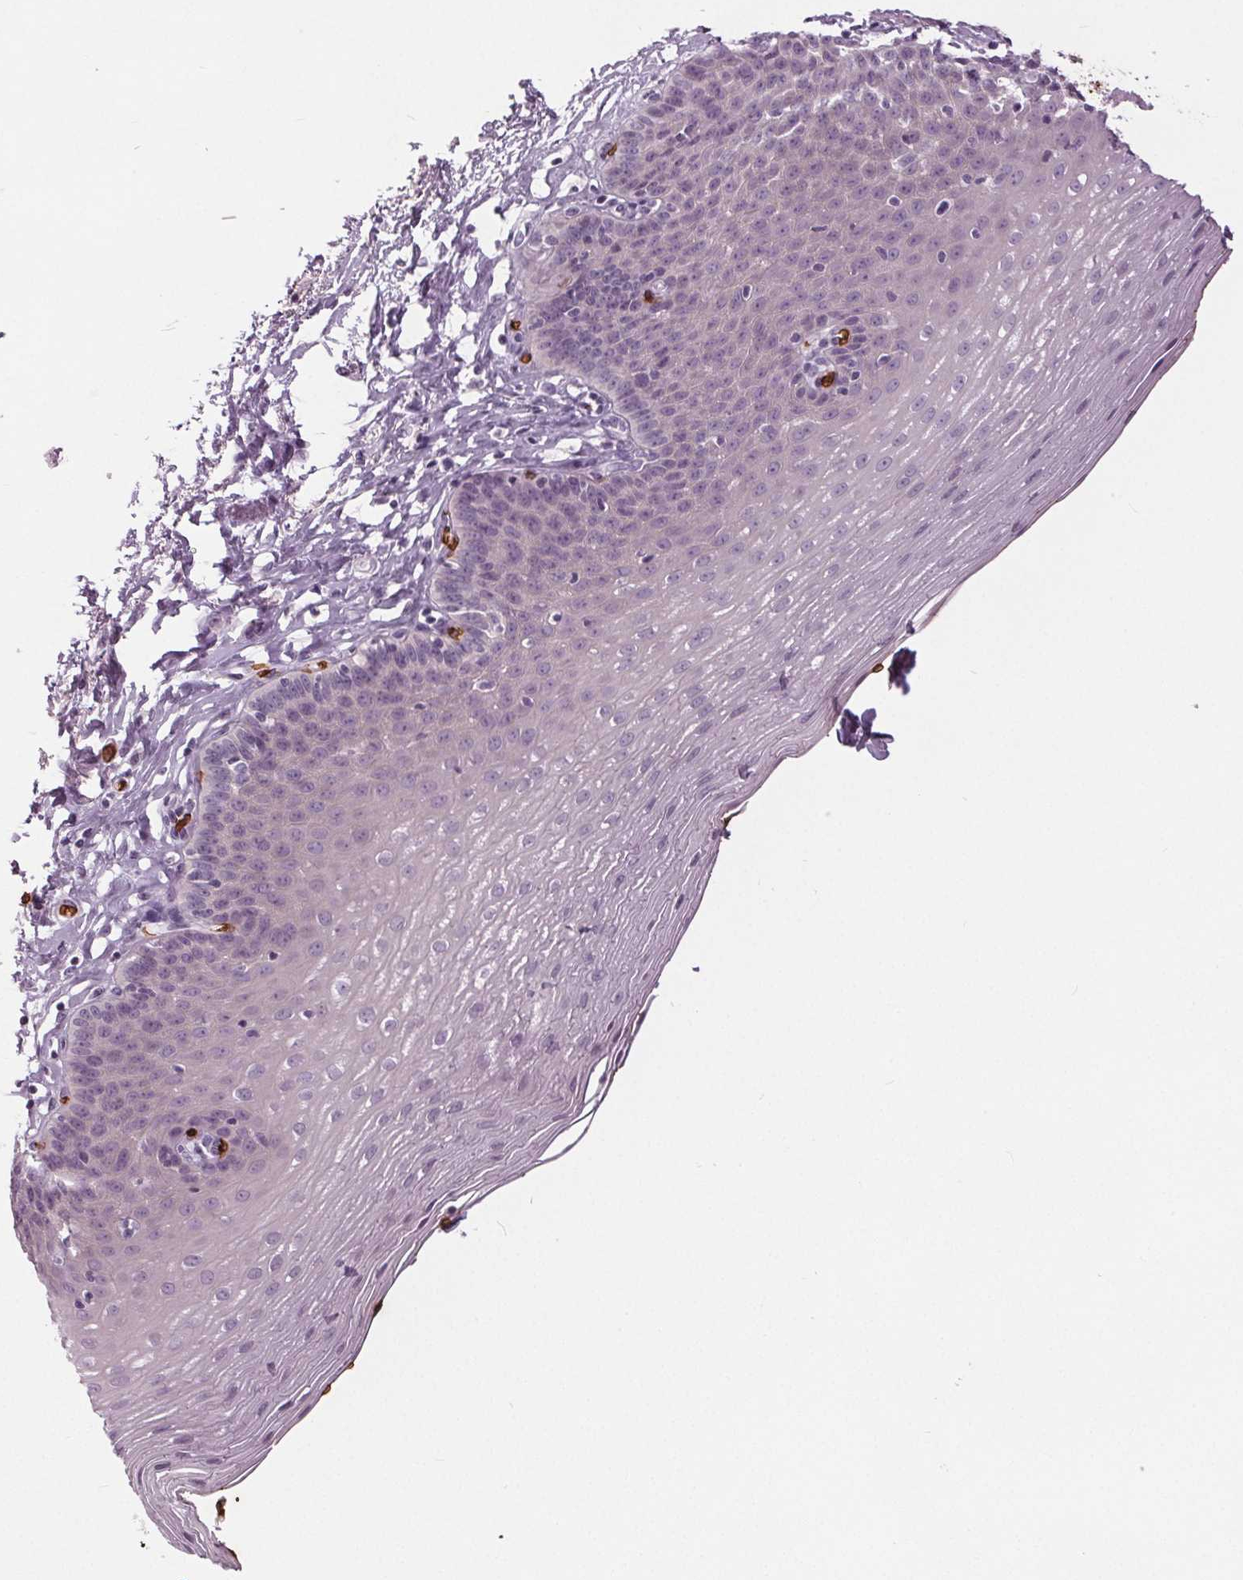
{"staining": {"intensity": "negative", "quantity": "none", "location": "none"}, "tissue": "esophagus", "cell_type": "Squamous epithelial cells", "image_type": "normal", "snomed": [{"axis": "morphology", "description": "Normal tissue, NOS"}, {"axis": "topography", "description": "Esophagus"}], "caption": "High magnification brightfield microscopy of benign esophagus stained with DAB (brown) and counterstained with hematoxylin (blue): squamous epithelial cells show no significant staining. (DAB IHC visualized using brightfield microscopy, high magnification).", "gene": "SLC4A1", "patient": {"sex": "female", "age": 81}}